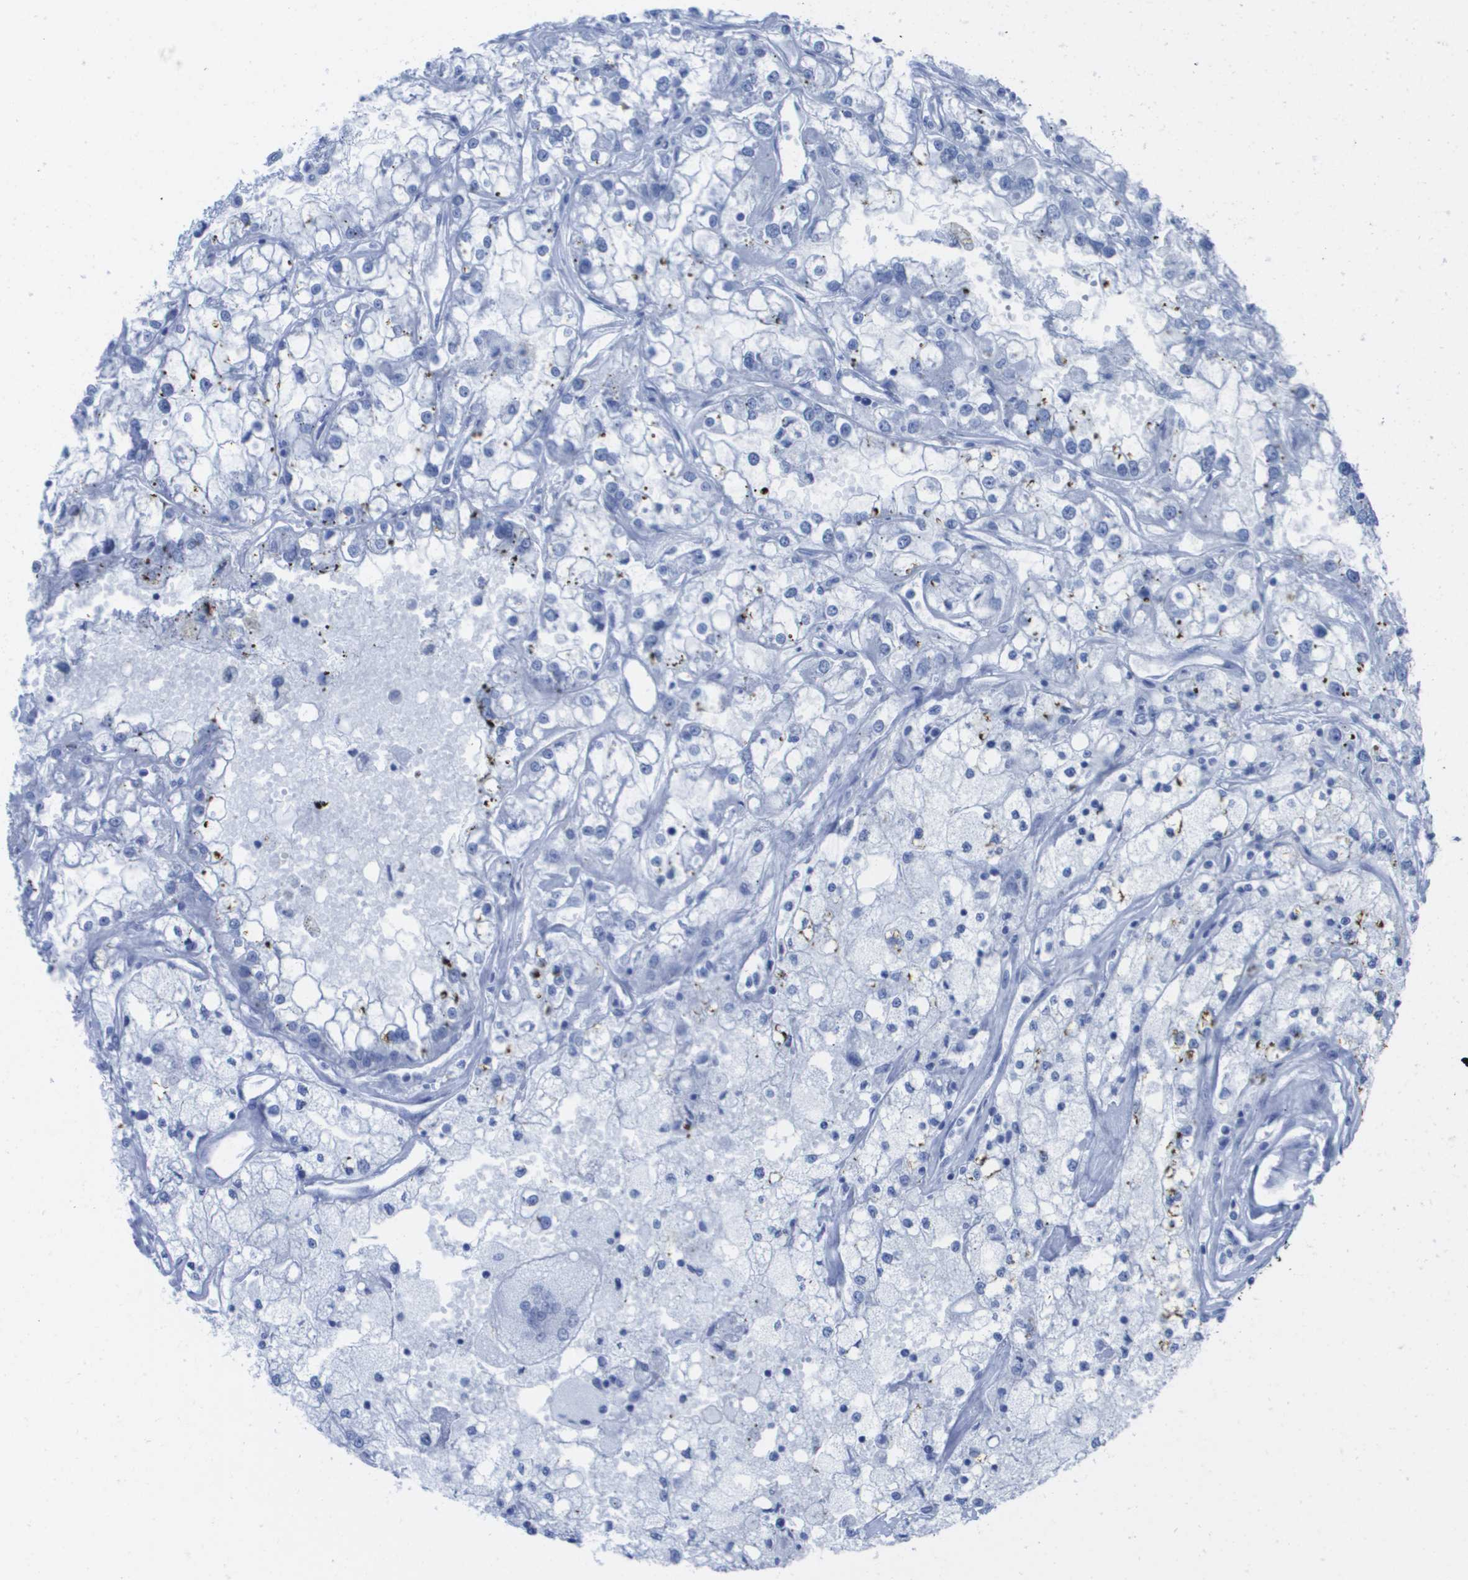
{"staining": {"intensity": "negative", "quantity": "none", "location": "none"}, "tissue": "renal cancer", "cell_type": "Tumor cells", "image_type": "cancer", "snomed": [{"axis": "morphology", "description": "Adenocarcinoma, NOS"}, {"axis": "topography", "description": "Kidney"}], "caption": "IHC of adenocarcinoma (renal) displays no expression in tumor cells.", "gene": "KCNA3", "patient": {"sex": "female", "age": 52}}